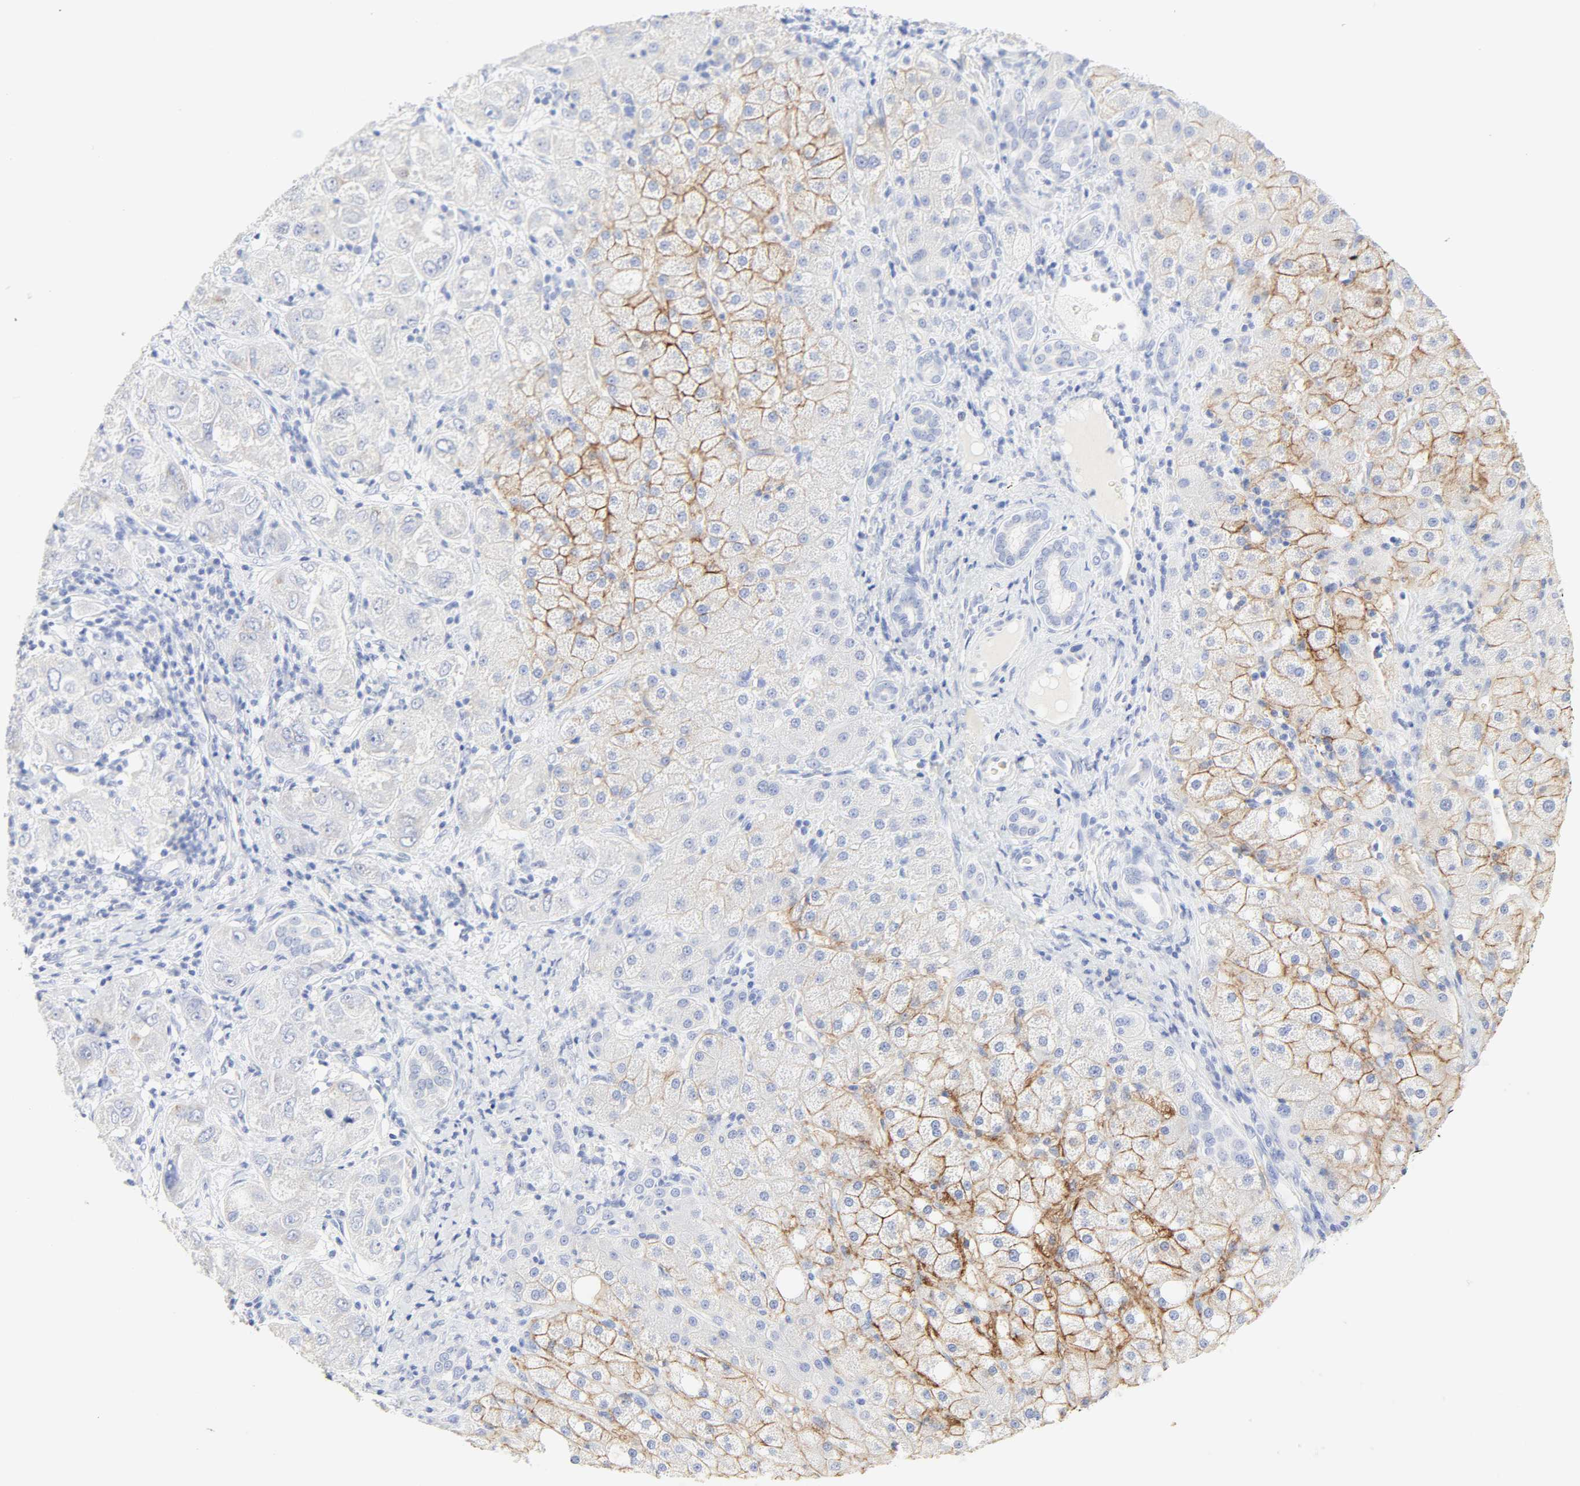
{"staining": {"intensity": "strong", "quantity": "25%-75%", "location": "cytoplasmic/membranous"}, "tissue": "liver cancer", "cell_type": "Tumor cells", "image_type": "cancer", "snomed": [{"axis": "morphology", "description": "Carcinoma, Hepatocellular, NOS"}, {"axis": "topography", "description": "Liver"}], "caption": "Immunohistochemistry image of neoplastic tissue: human hepatocellular carcinoma (liver) stained using immunohistochemistry reveals high levels of strong protein expression localized specifically in the cytoplasmic/membranous of tumor cells, appearing as a cytoplasmic/membranous brown color.", "gene": "SLCO1B3", "patient": {"sex": "male", "age": 80}}